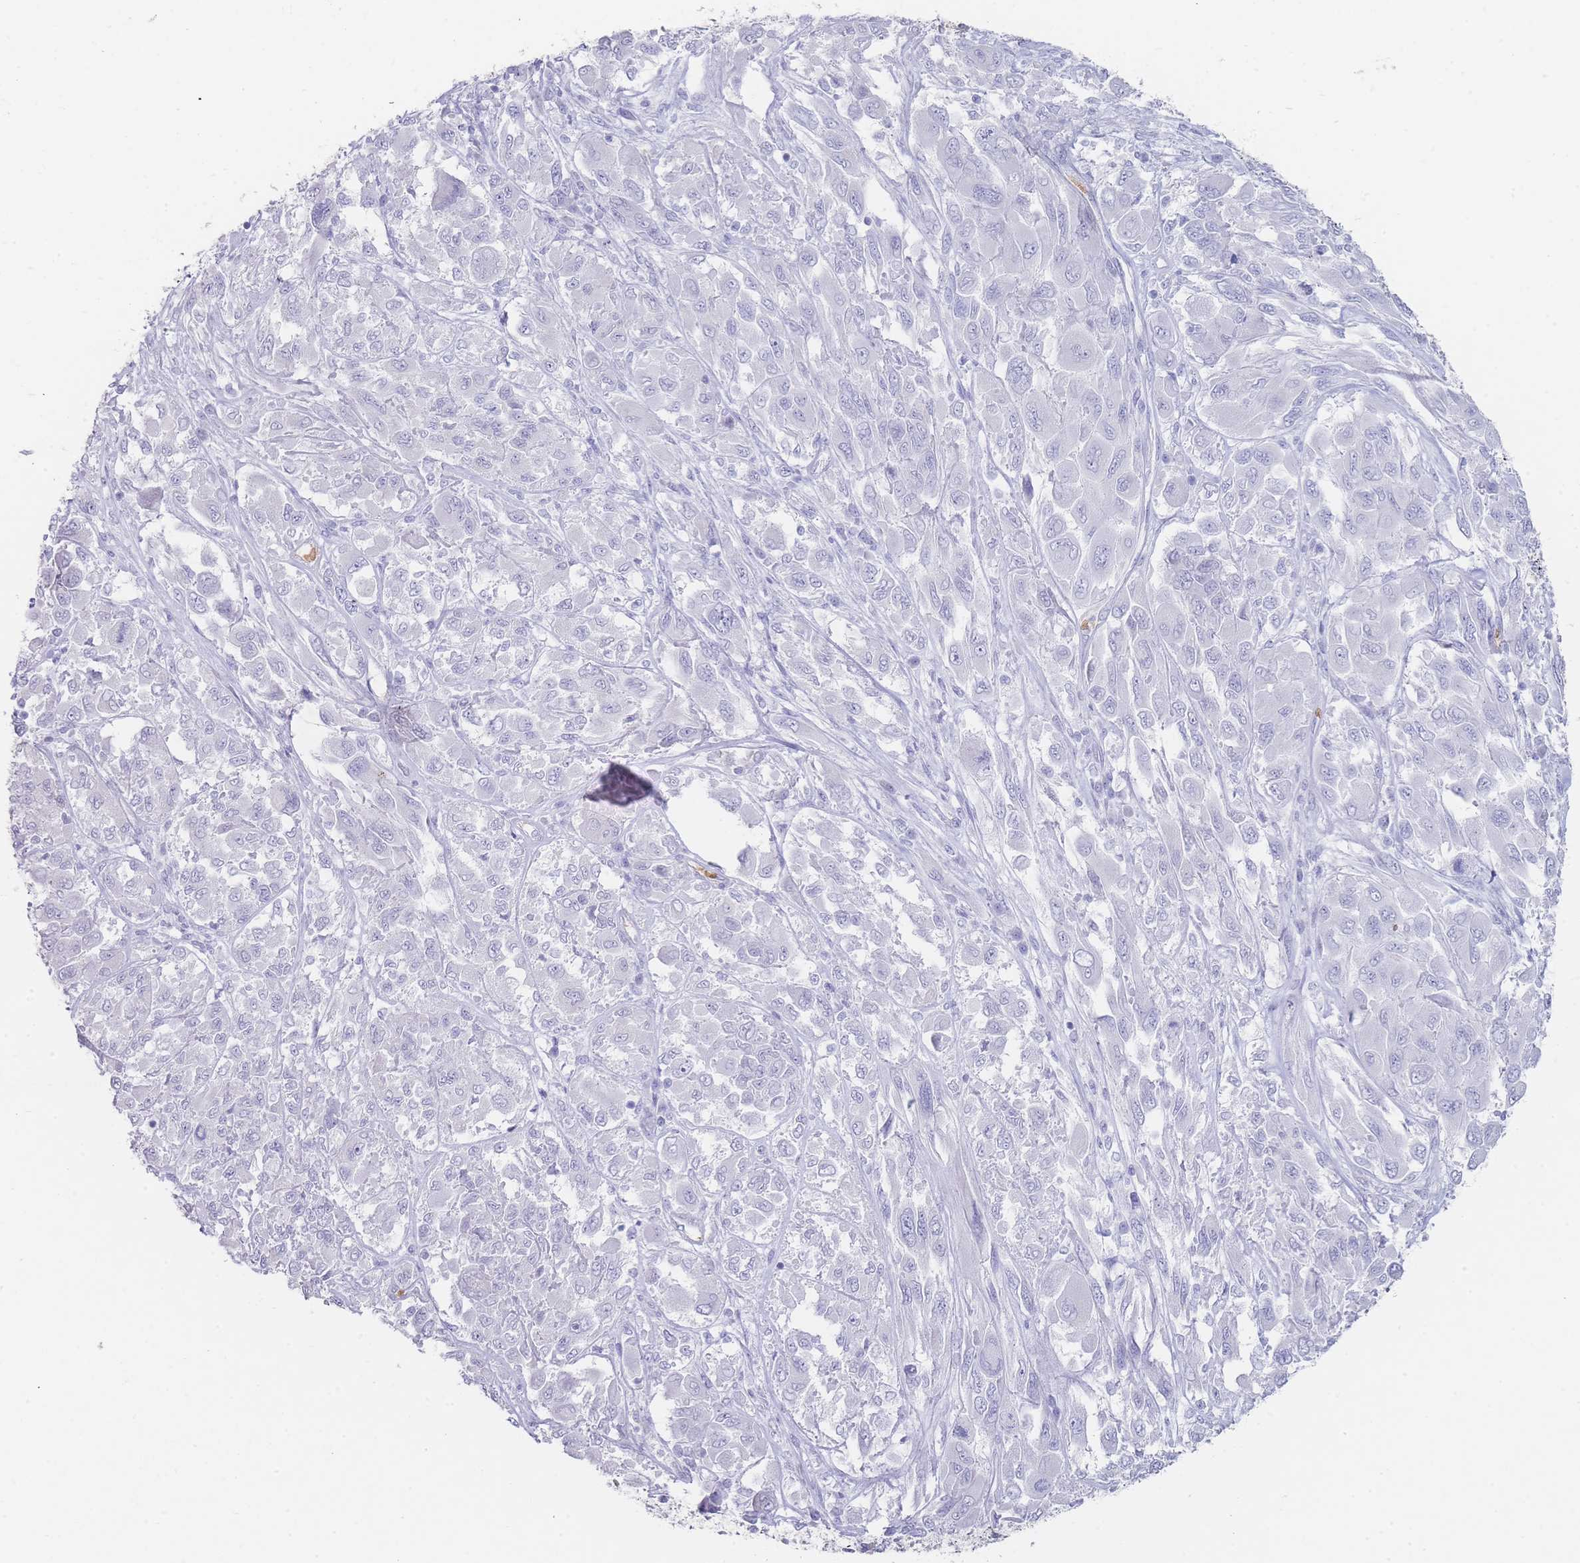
{"staining": {"intensity": "negative", "quantity": "none", "location": "none"}, "tissue": "melanoma", "cell_type": "Tumor cells", "image_type": "cancer", "snomed": [{"axis": "morphology", "description": "Malignant melanoma, NOS"}, {"axis": "topography", "description": "Skin"}], "caption": "Tumor cells show no significant protein staining in melanoma.", "gene": "HBG2", "patient": {"sex": "female", "age": 91}}